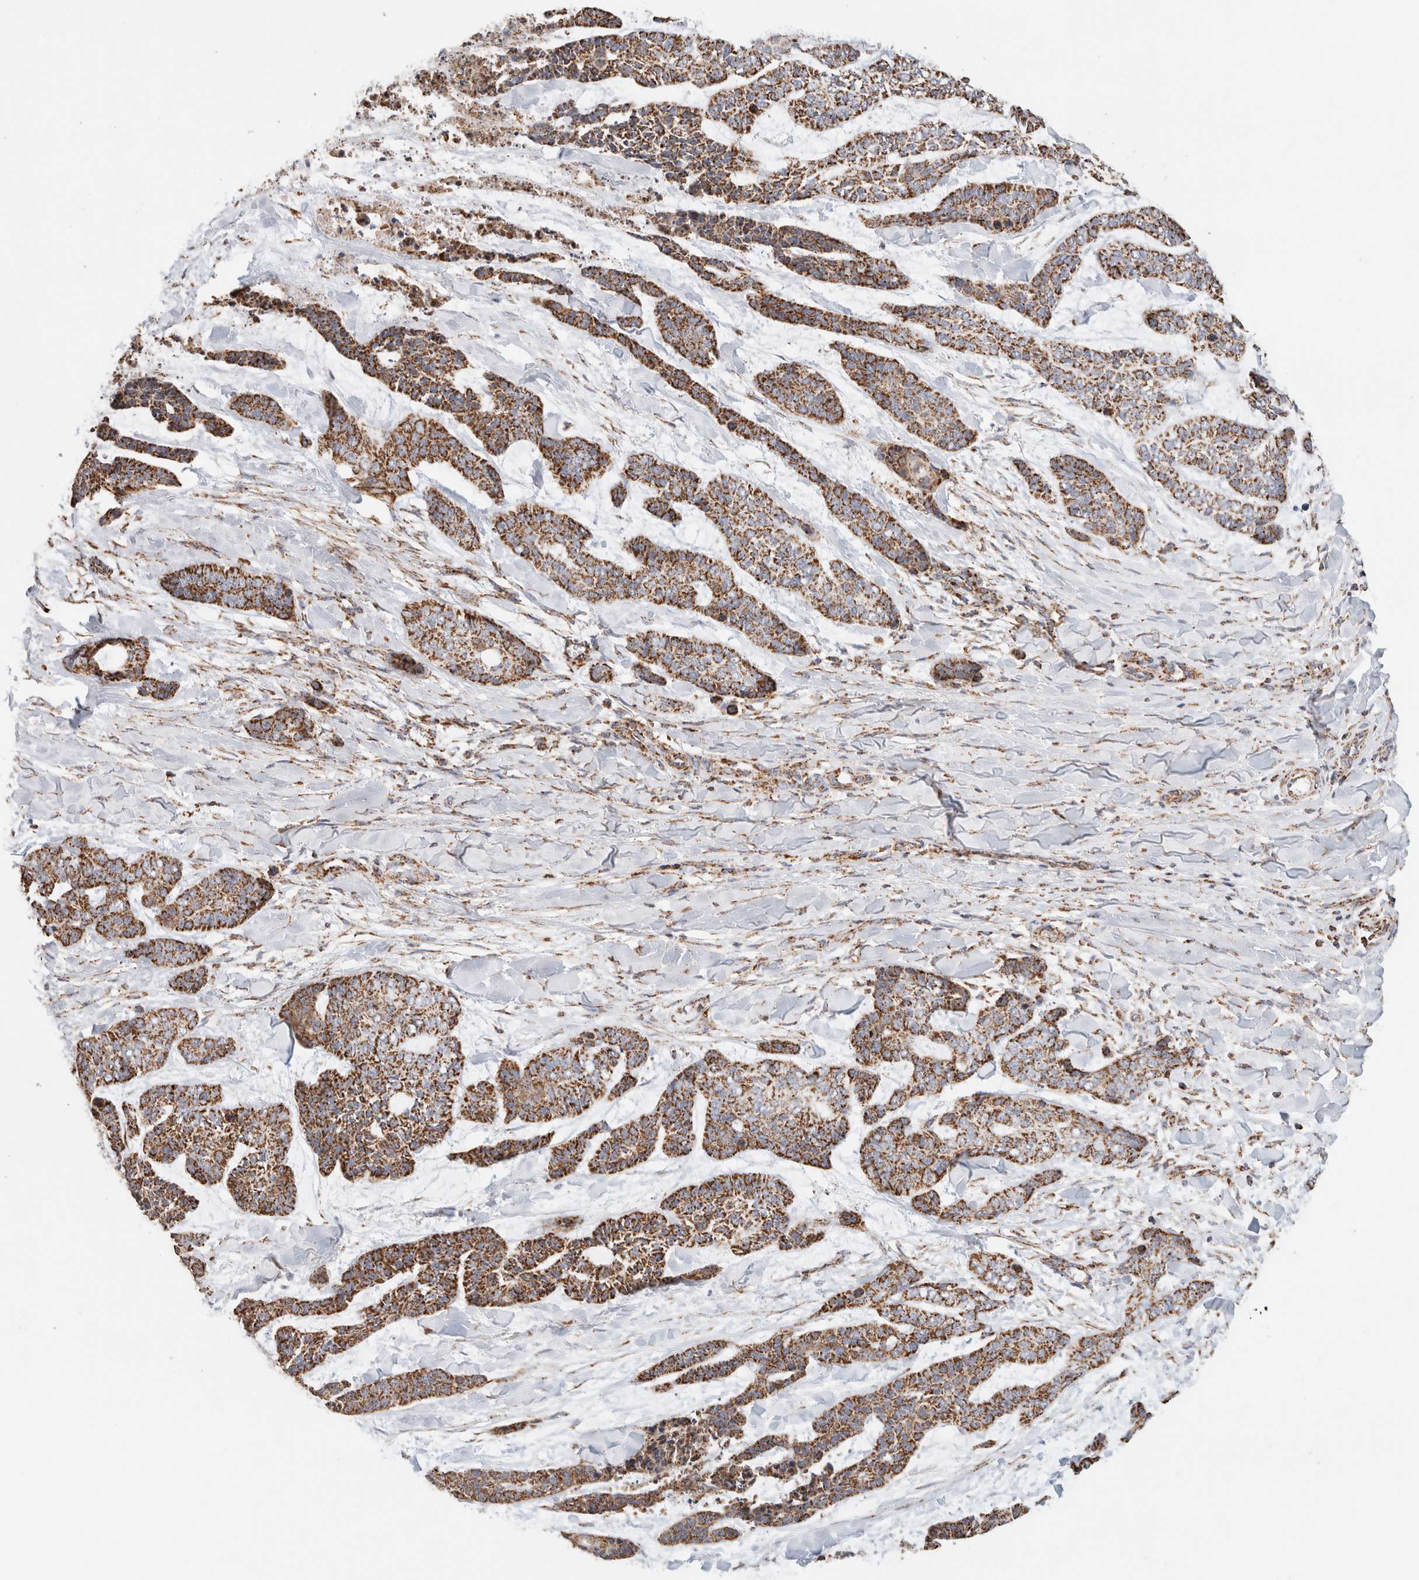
{"staining": {"intensity": "strong", "quantity": ">75%", "location": "cytoplasmic/membranous"}, "tissue": "skin cancer", "cell_type": "Tumor cells", "image_type": "cancer", "snomed": [{"axis": "morphology", "description": "Basal cell carcinoma"}, {"axis": "topography", "description": "Skin"}], "caption": "Strong cytoplasmic/membranous protein staining is identified in approximately >75% of tumor cells in skin basal cell carcinoma.", "gene": "C1QBP", "patient": {"sex": "female", "age": 64}}